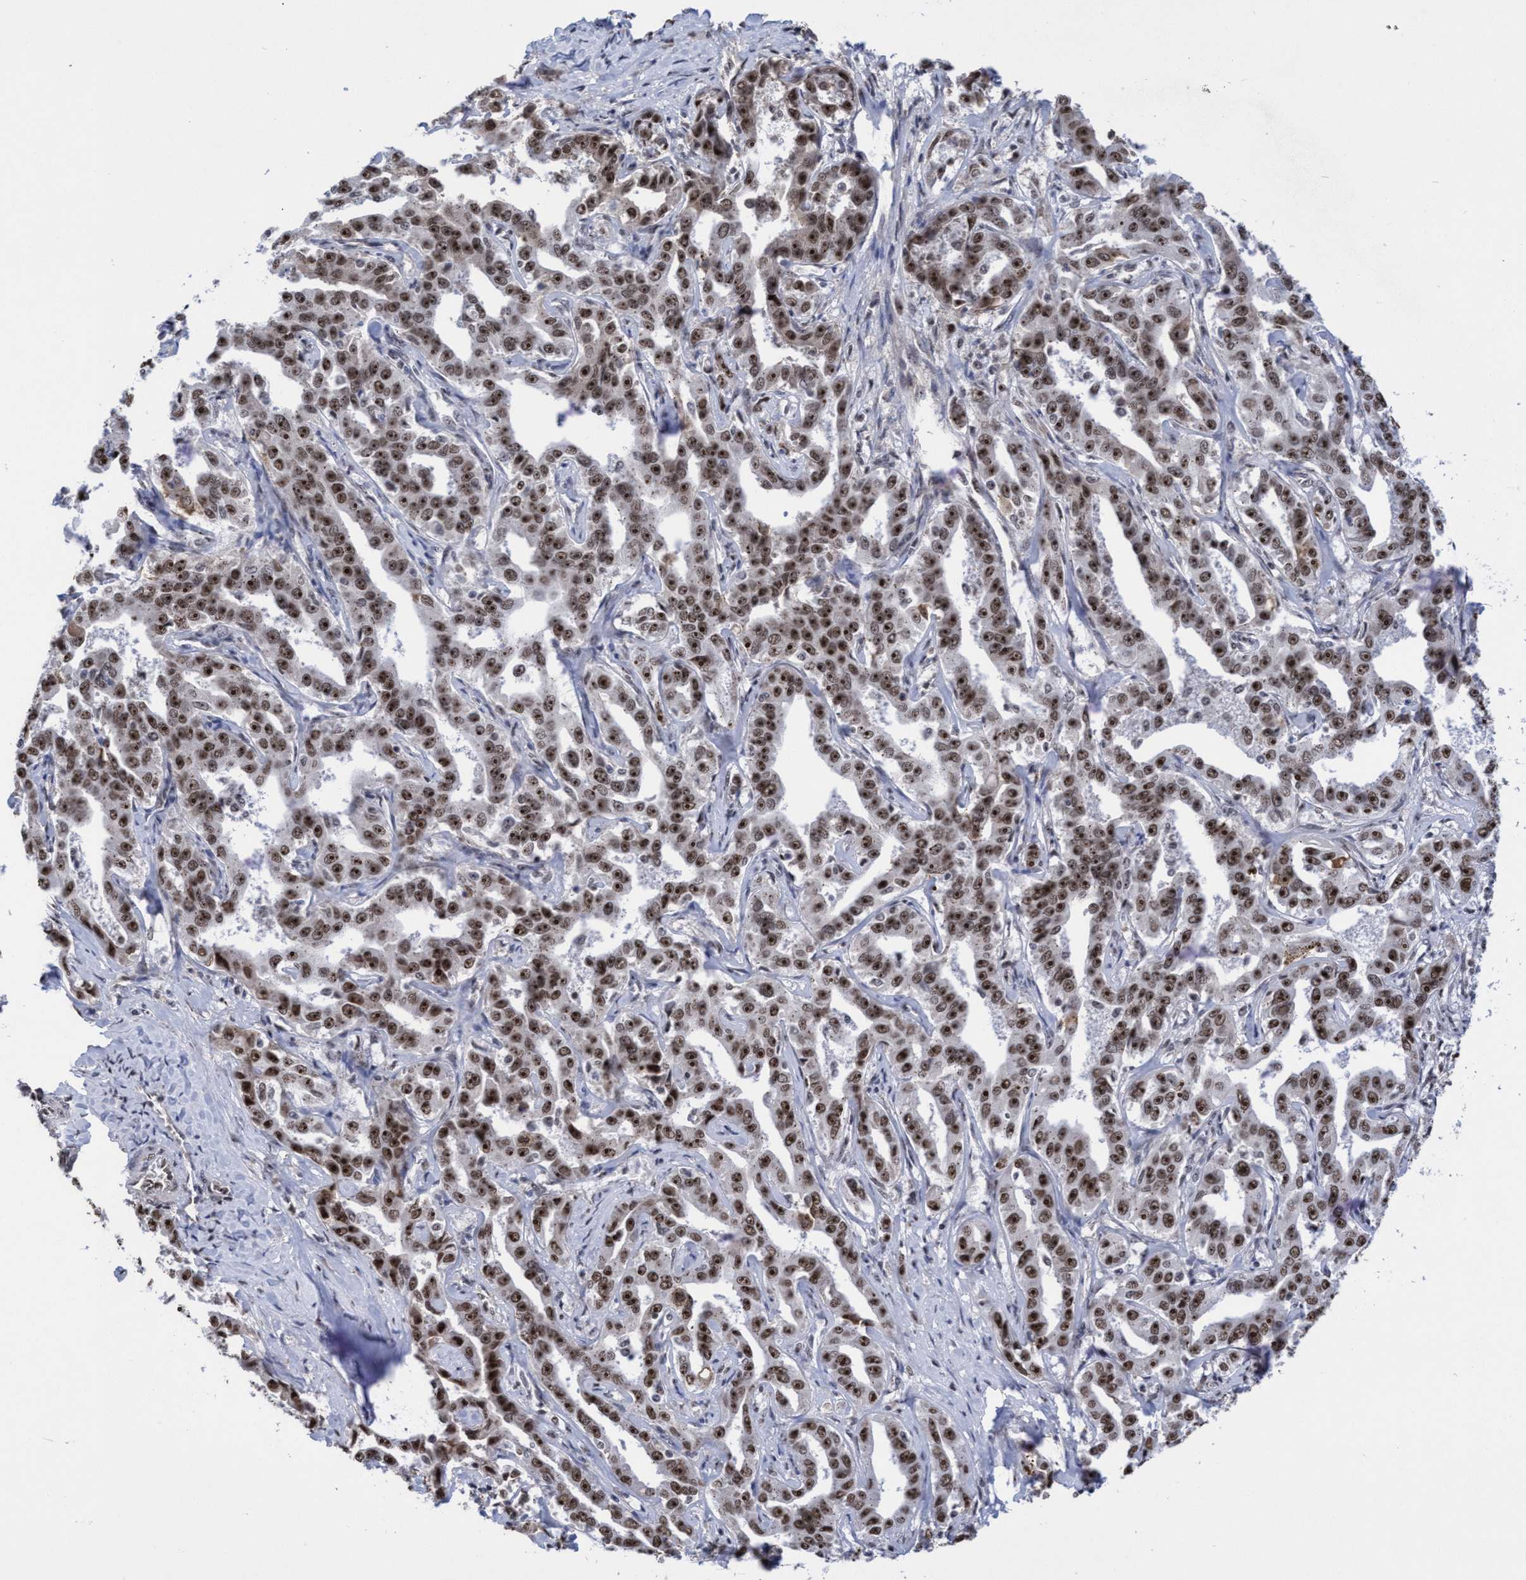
{"staining": {"intensity": "strong", "quantity": ">75%", "location": "cytoplasmic/membranous,nuclear"}, "tissue": "liver cancer", "cell_type": "Tumor cells", "image_type": "cancer", "snomed": [{"axis": "morphology", "description": "Cholangiocarcinoma"}, {"axis": "topography", "description": "Liver"}], "caption": "A high amount of strong cytoplasmic/membranous and nuclear expression is identified in approximately >75% of tumor cells in liver cancer (cholangiocarcinoma) tissue.", "gene": "EFCAB10", "patient": {"sex": "male", "age": 59}}